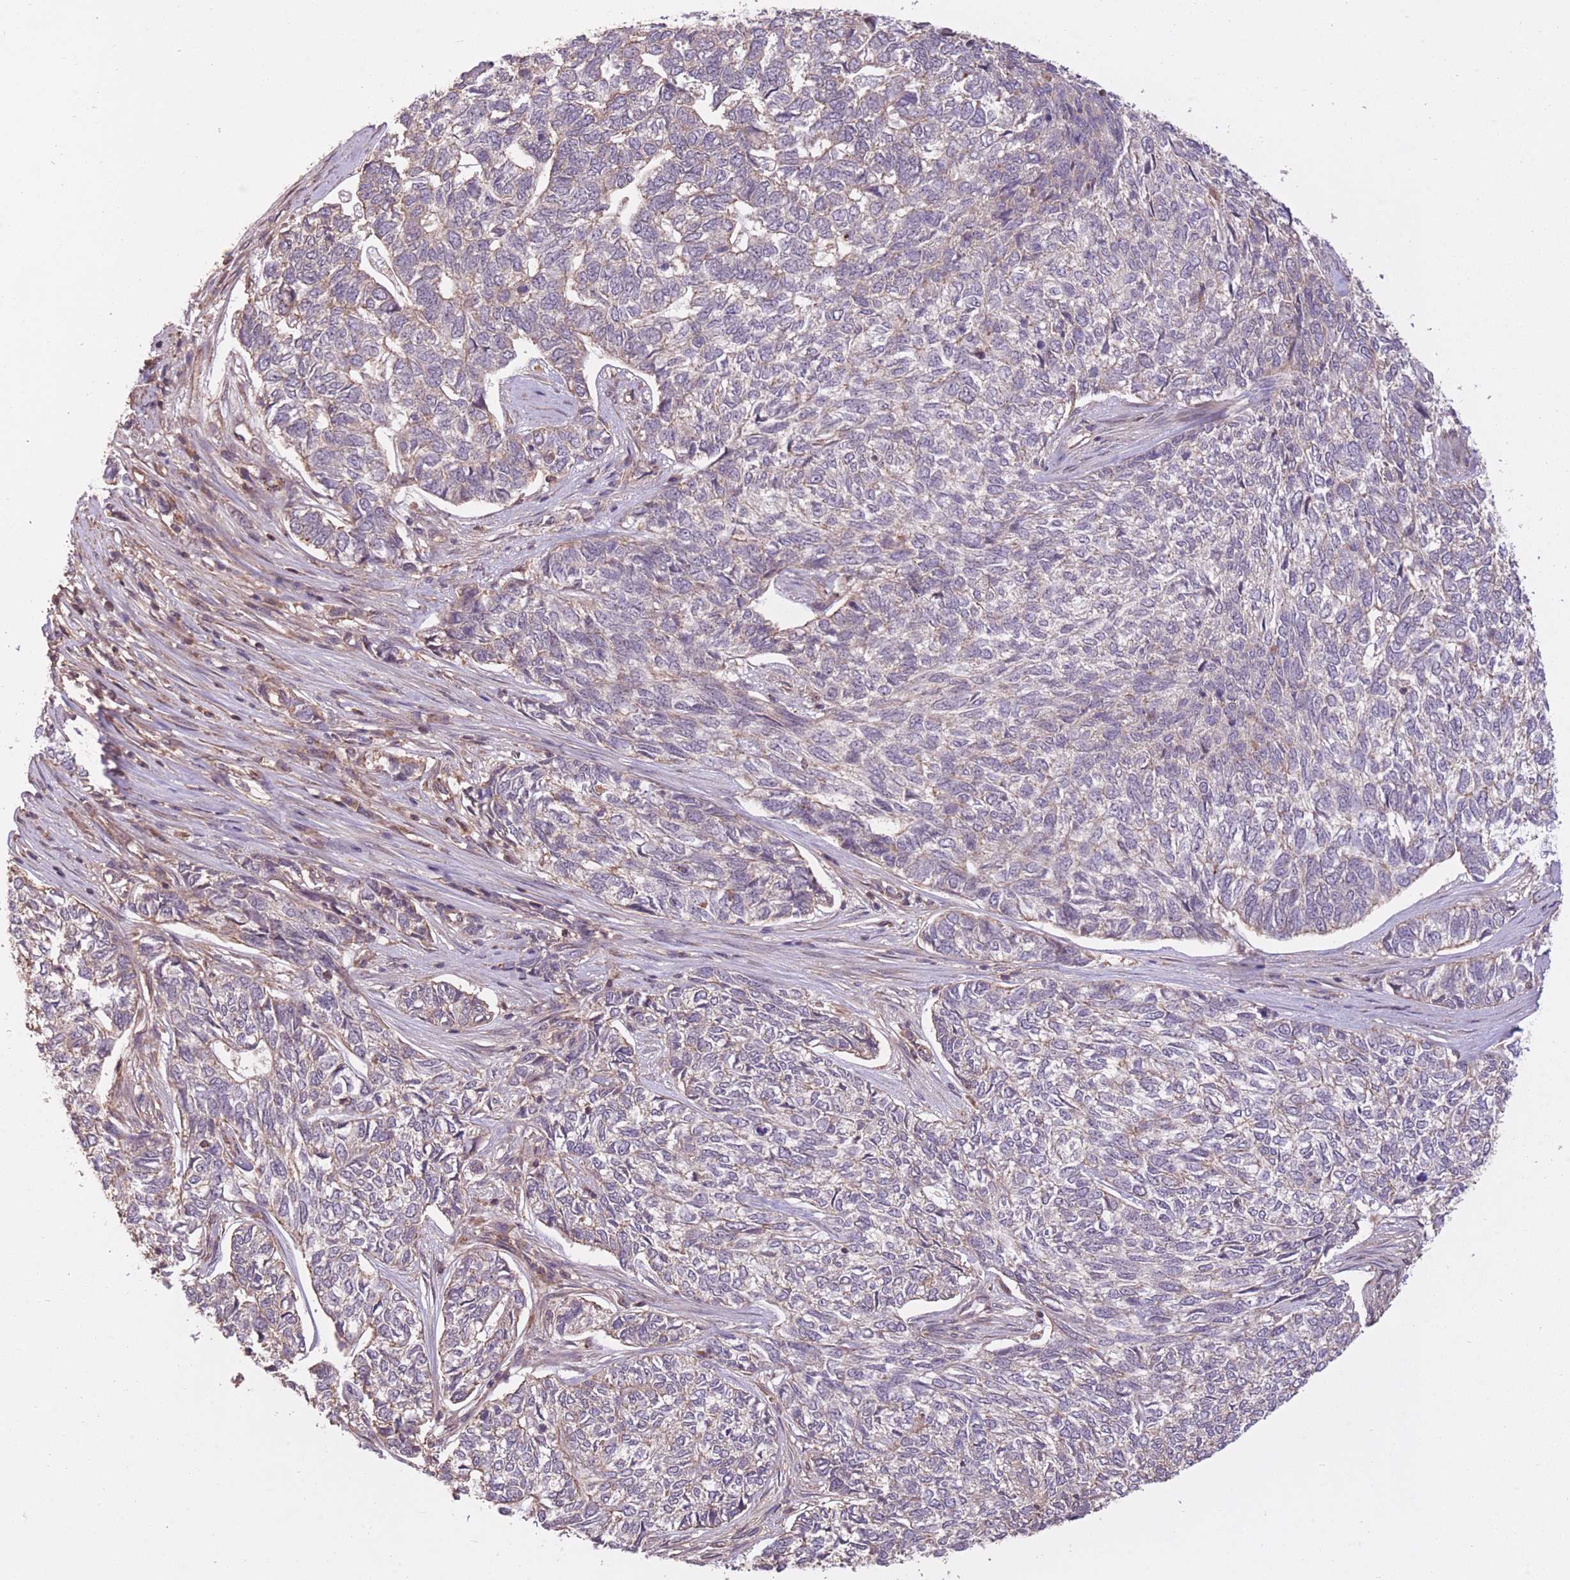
{"staining": {"intensity": "negative", "quantity": "none", "location": "none"}, "tissue": "skin cancer", "cell_type": "Tumor cells", "image_type": "cancer", "snomed": [{"axis": "morphology", "description": "Basal cell carcinoma"}, {"axis": "topography", "description": "Skin"}], "caption": "Protein analysis of skin cancer exhibits no significant expression in tumor cells.", "gene": "POLR3F", "patient": {"sex": "female", "age": 65}}